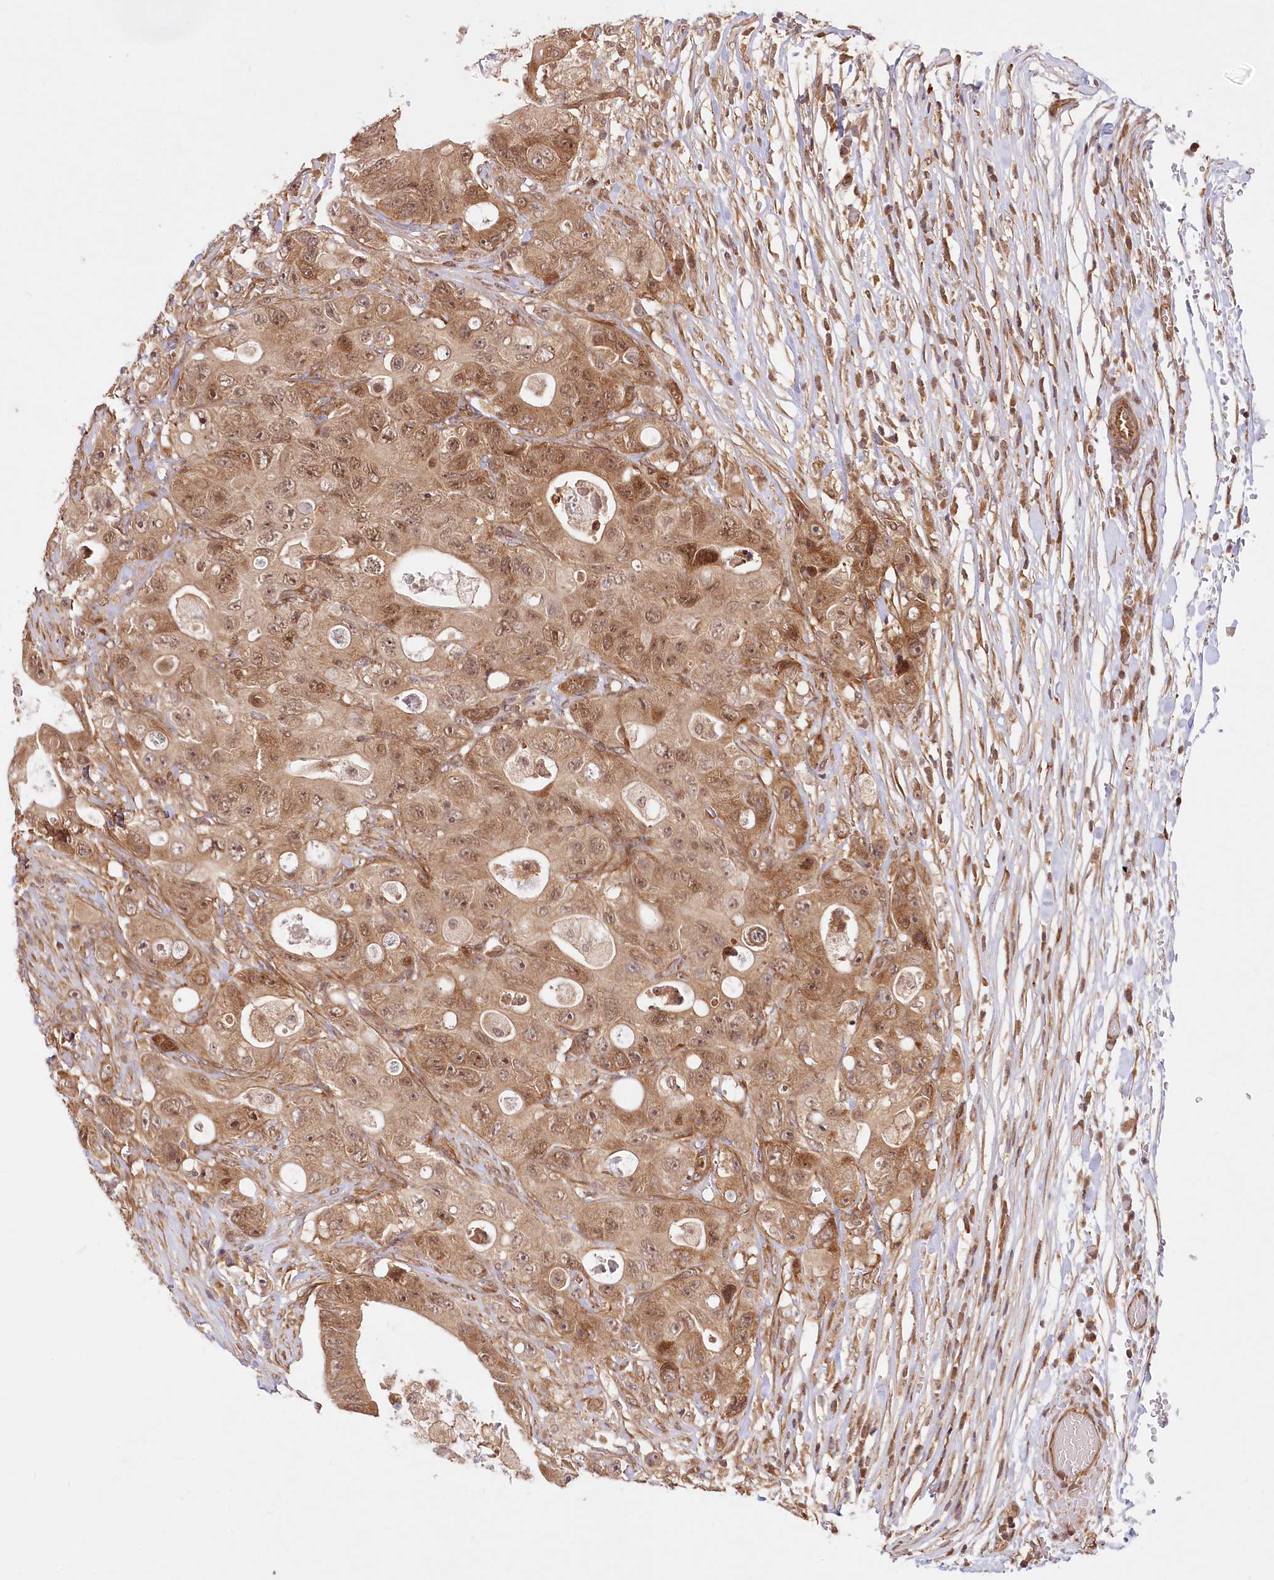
{"staining": {"intensity": "moderate", "quantity": ">75%", "location": "cytoplasmic/membranous,nuclear"}, "tissue": "colorectal cancer", "cell_type": "Tumor cells", "image_type": "cancer", "snomed": [{"axis": "morphology", "description": "Adenocarcinoma, NOS"}, {"axis": "topography", "description": "Colon"}], "caption": "Immunohistochemical staining of human colorectal adenocarcinoma reveals moderate cytoplasmic/membranous and nuclear protein positivity in about >75% of tumor cells. (IHC, brightfield microscopy, high magnification).", "gene": "CEP70", "patient": {"sex": "female", "age": 46}}